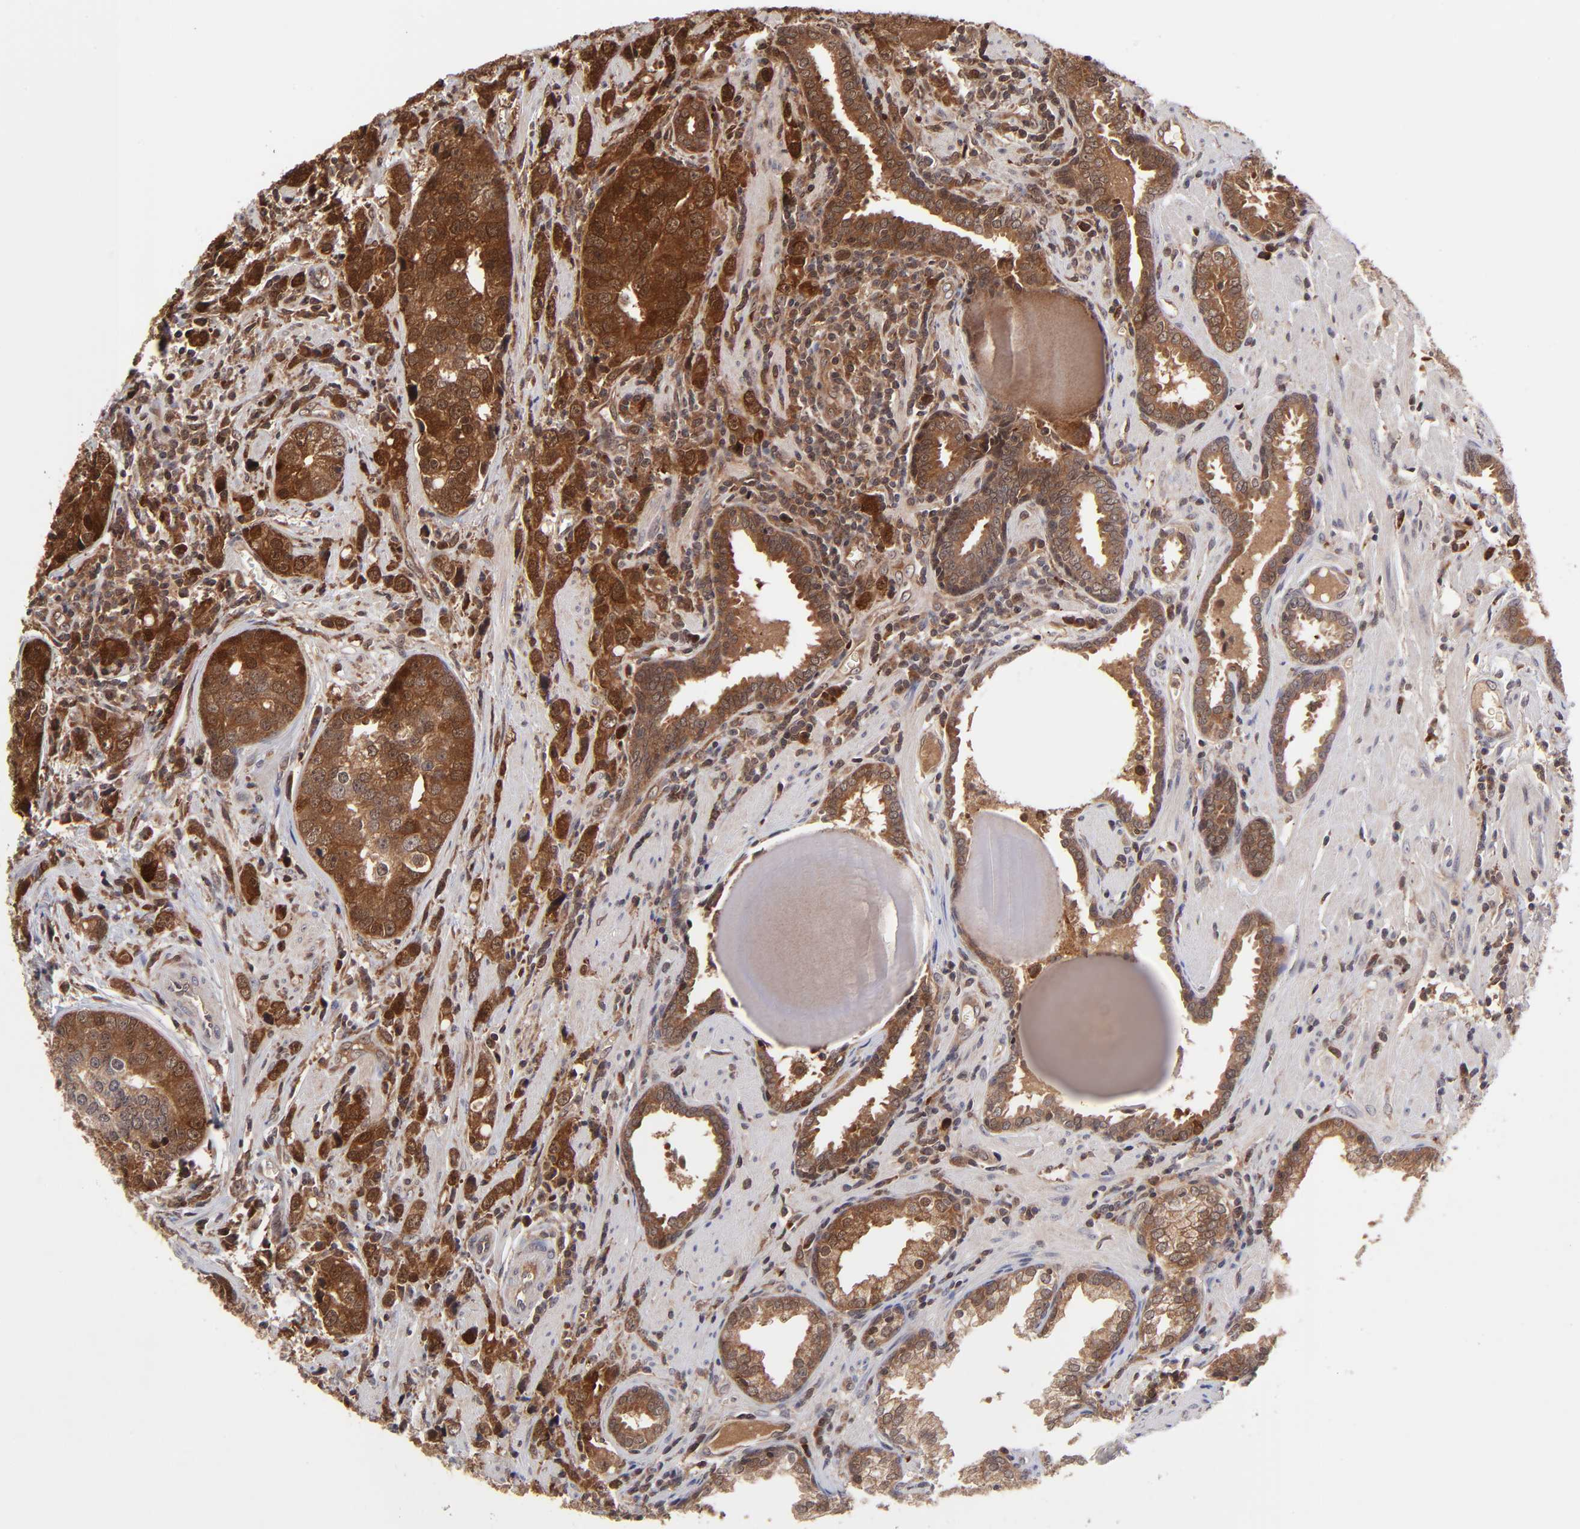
{"staining": {"intensity": "strong", "quantity": ">75%", "location": "cytoplasmic/membranous"}, "tissue": "prostate cancer", "cell_type": "Tumor cells", "image_type": "cancer", "snomed": [{"axis": "morphology", "description": "Adenocarcinoma, High grade"}, {"axis": "topography", "description": "Prostate"}], "caption": "This image reveals high-grade adenocarcinoma (prostate) stained with immunohistochemistry to label a protein in brown. The cytoplasmic/membranous of tumor cells show strong positivity for the protein. Nuclei are counter-stained blue.", "gene": "UBE2L6", "patient": {"sex": "male", "age": 71}}